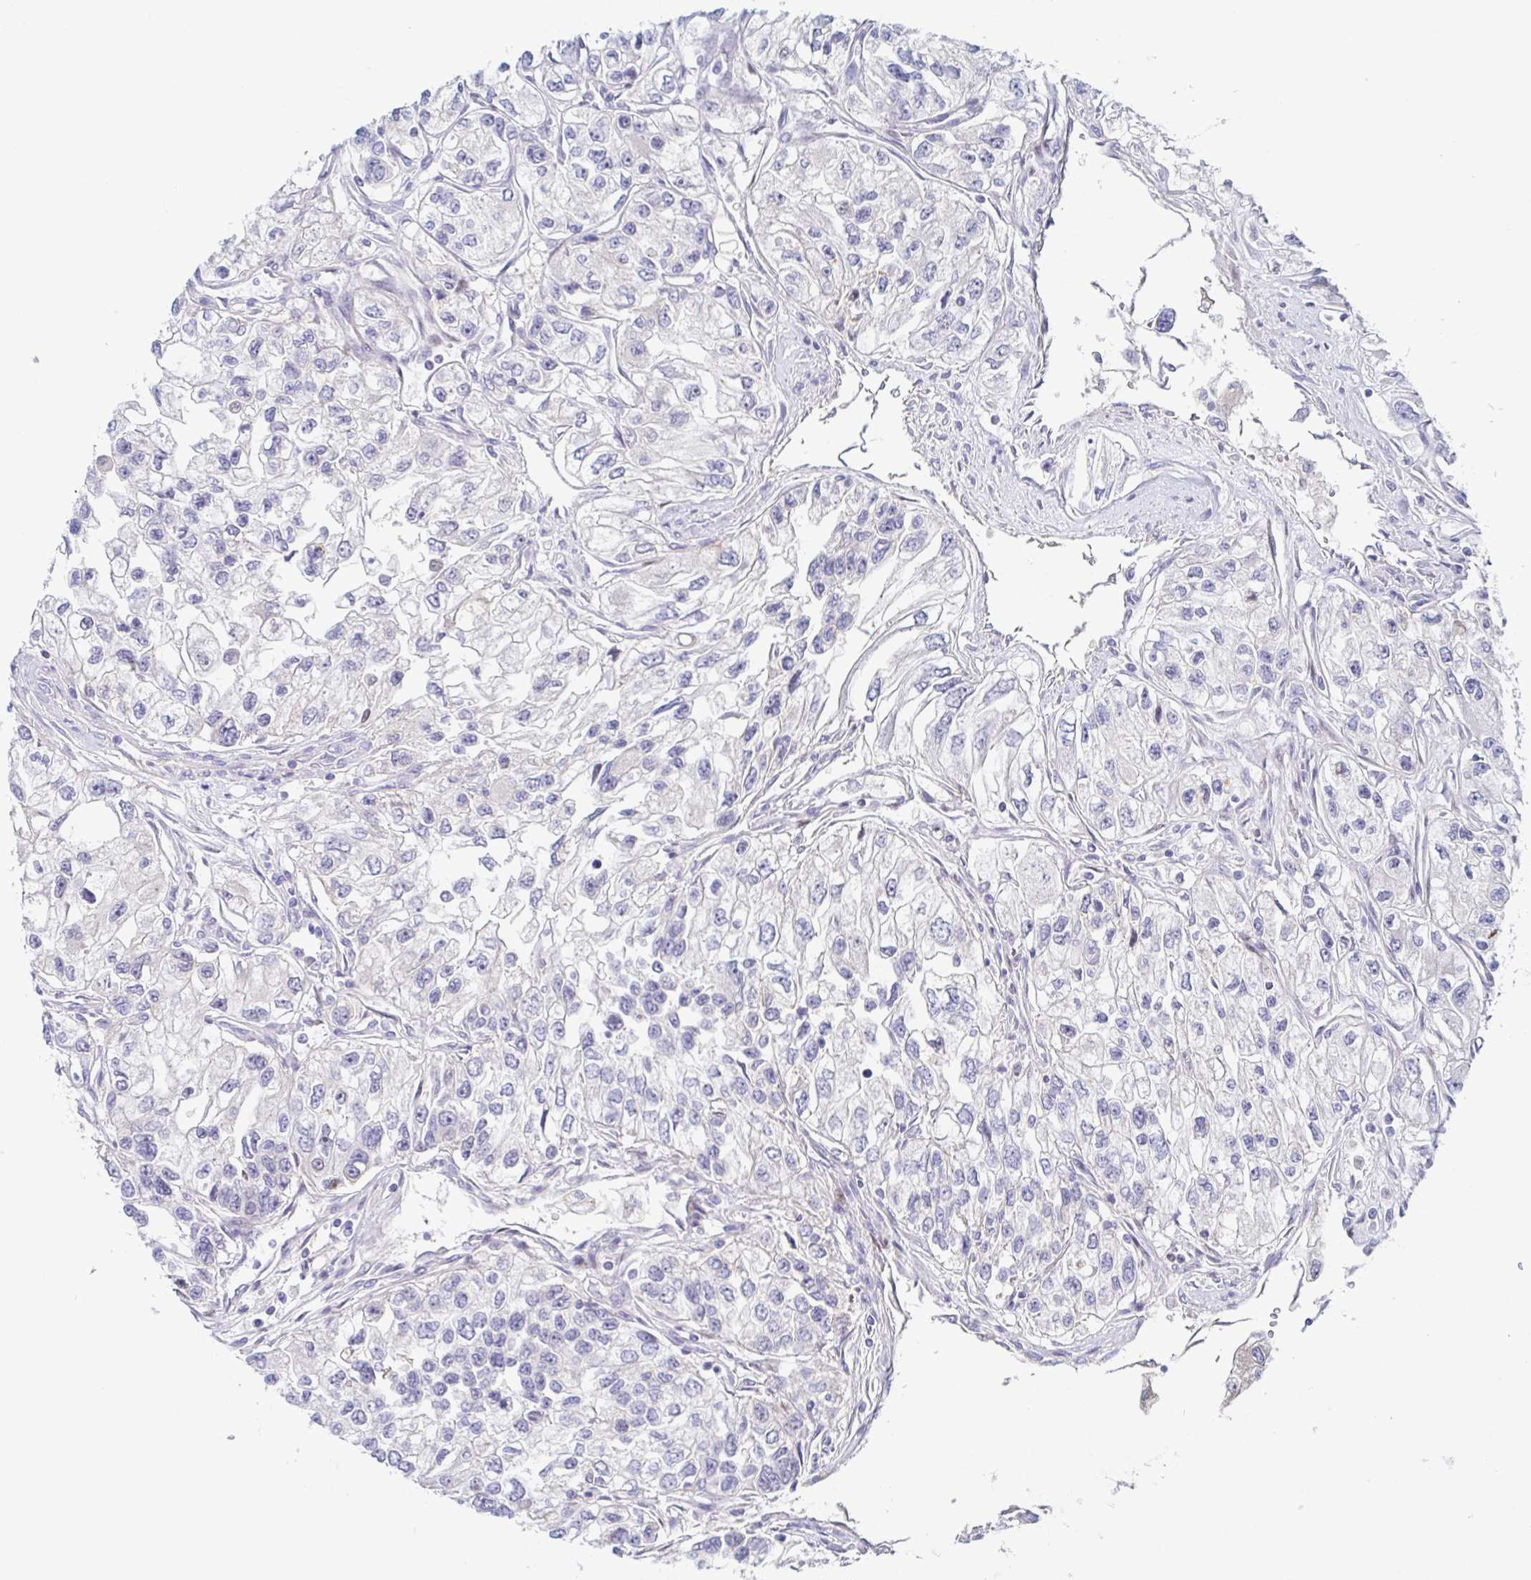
{"staining": {"intensity": "negative", "quantity": "none", "location": "none"}, "tissue": "renal cancer", "cell_type": "Tumor cells", "image_type": "cancer", "snomed": [{"axis": "morphology", "description": "Adenocarcinoma, NOS"}, {"axis": "topography", "description": "Kidney"}], "caption": "The immunohistochemistry (IHC) micrograph has no significant expression in tumor cells of renal cancer tissue.", "gene": "HTR2A", "patient": {"sex": "female", "age": 59}}